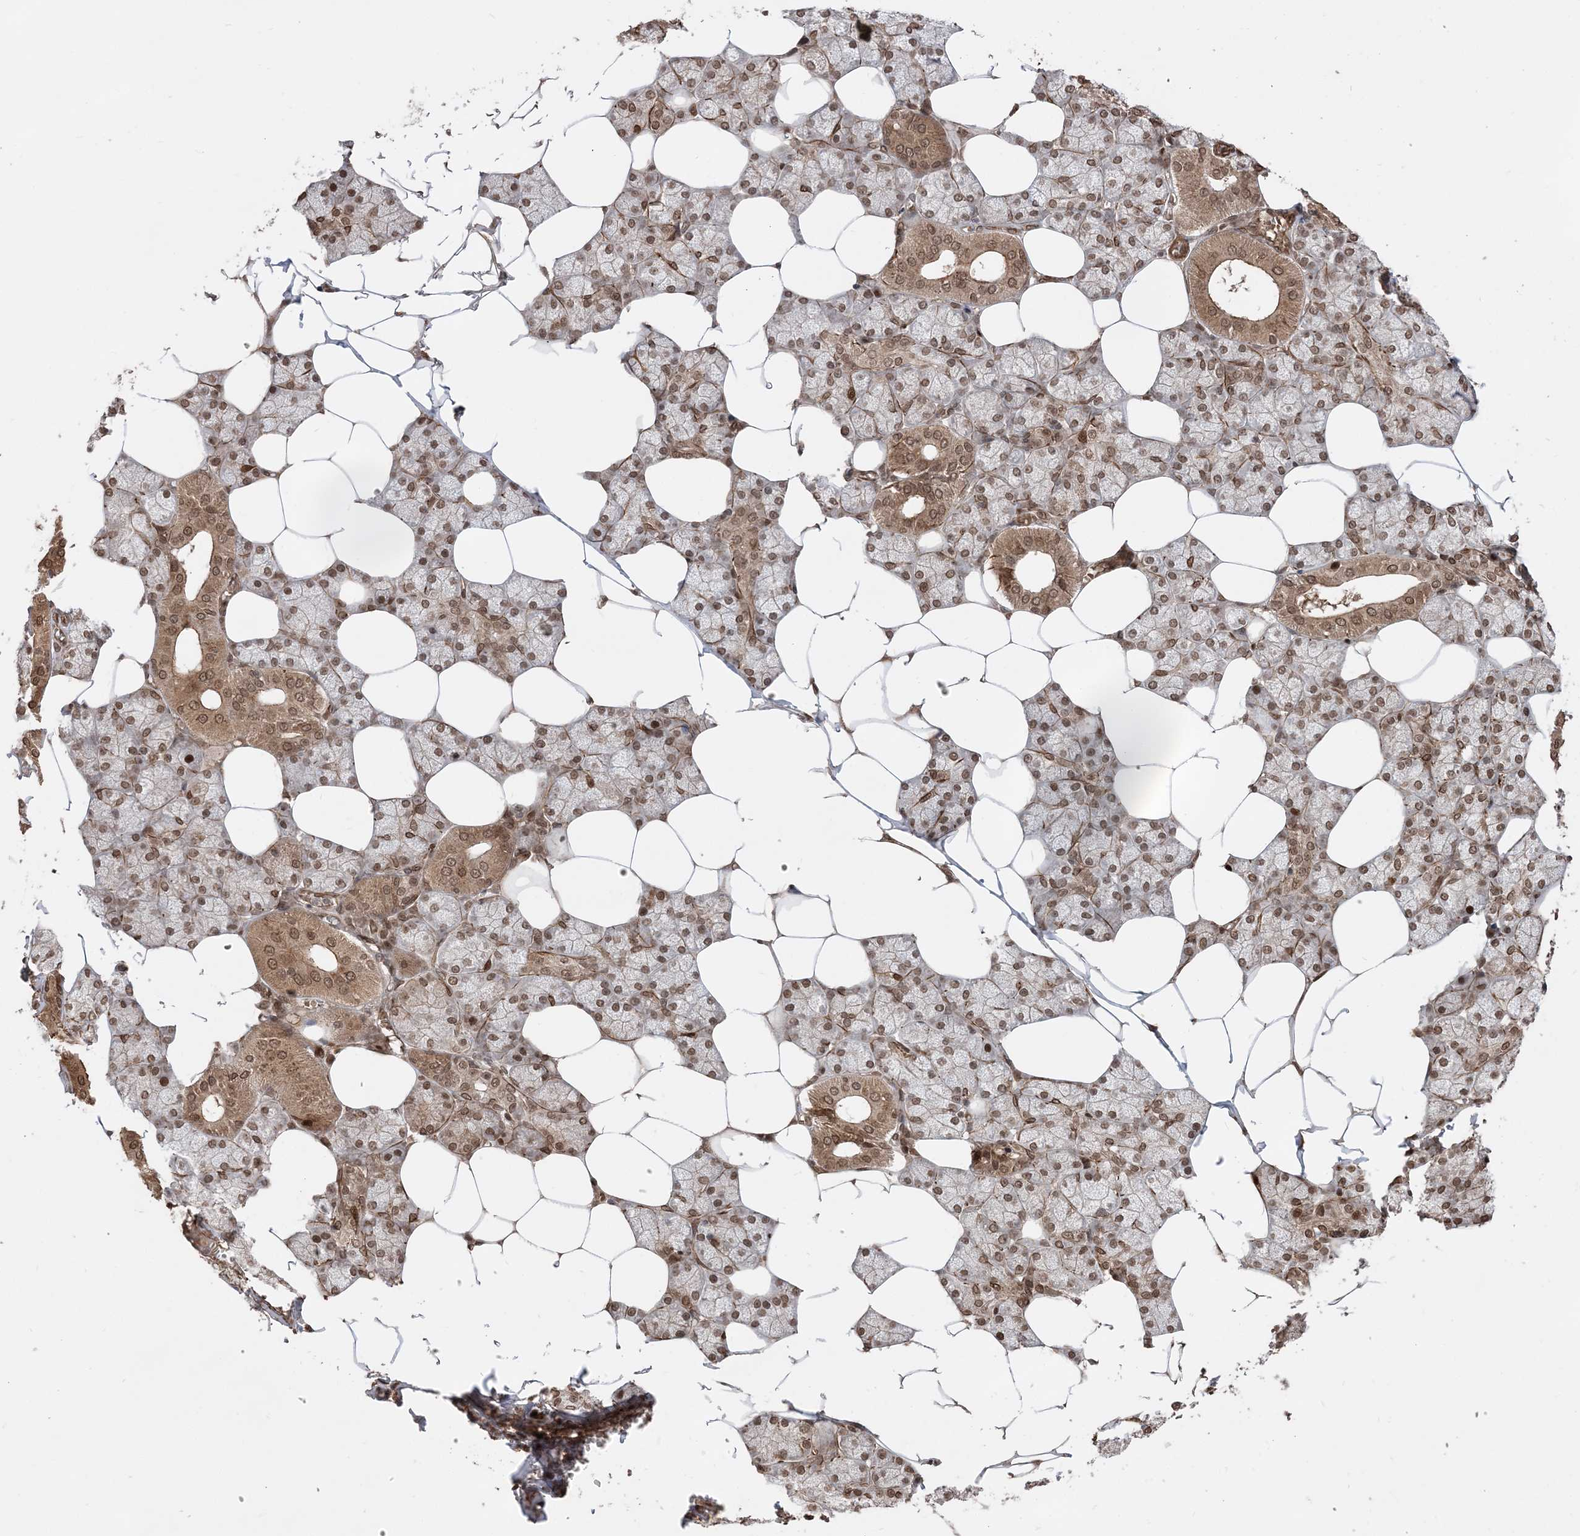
{"staining": {"intensity": "strong", "quantity": ">75%", "location": "cytoplasmic/membranous,nuclear"}, "tissue": "salivary gland", "cell_type": "Glandular cells", "image_type": "normal", "snomed": [{"axis": "morphology", "description": "Normal tissue, NOS"}, {"axis": "topography", "description": "Salivary gland"}], "caption": "Salivary gland stained with a brown dye exhibits strong cytoplasmic/membranous,nuclear positive positivity in approximately >75% of glandular cells.", "gene": "ETAA1", "patient": {"sex": "male", "age": 62}}